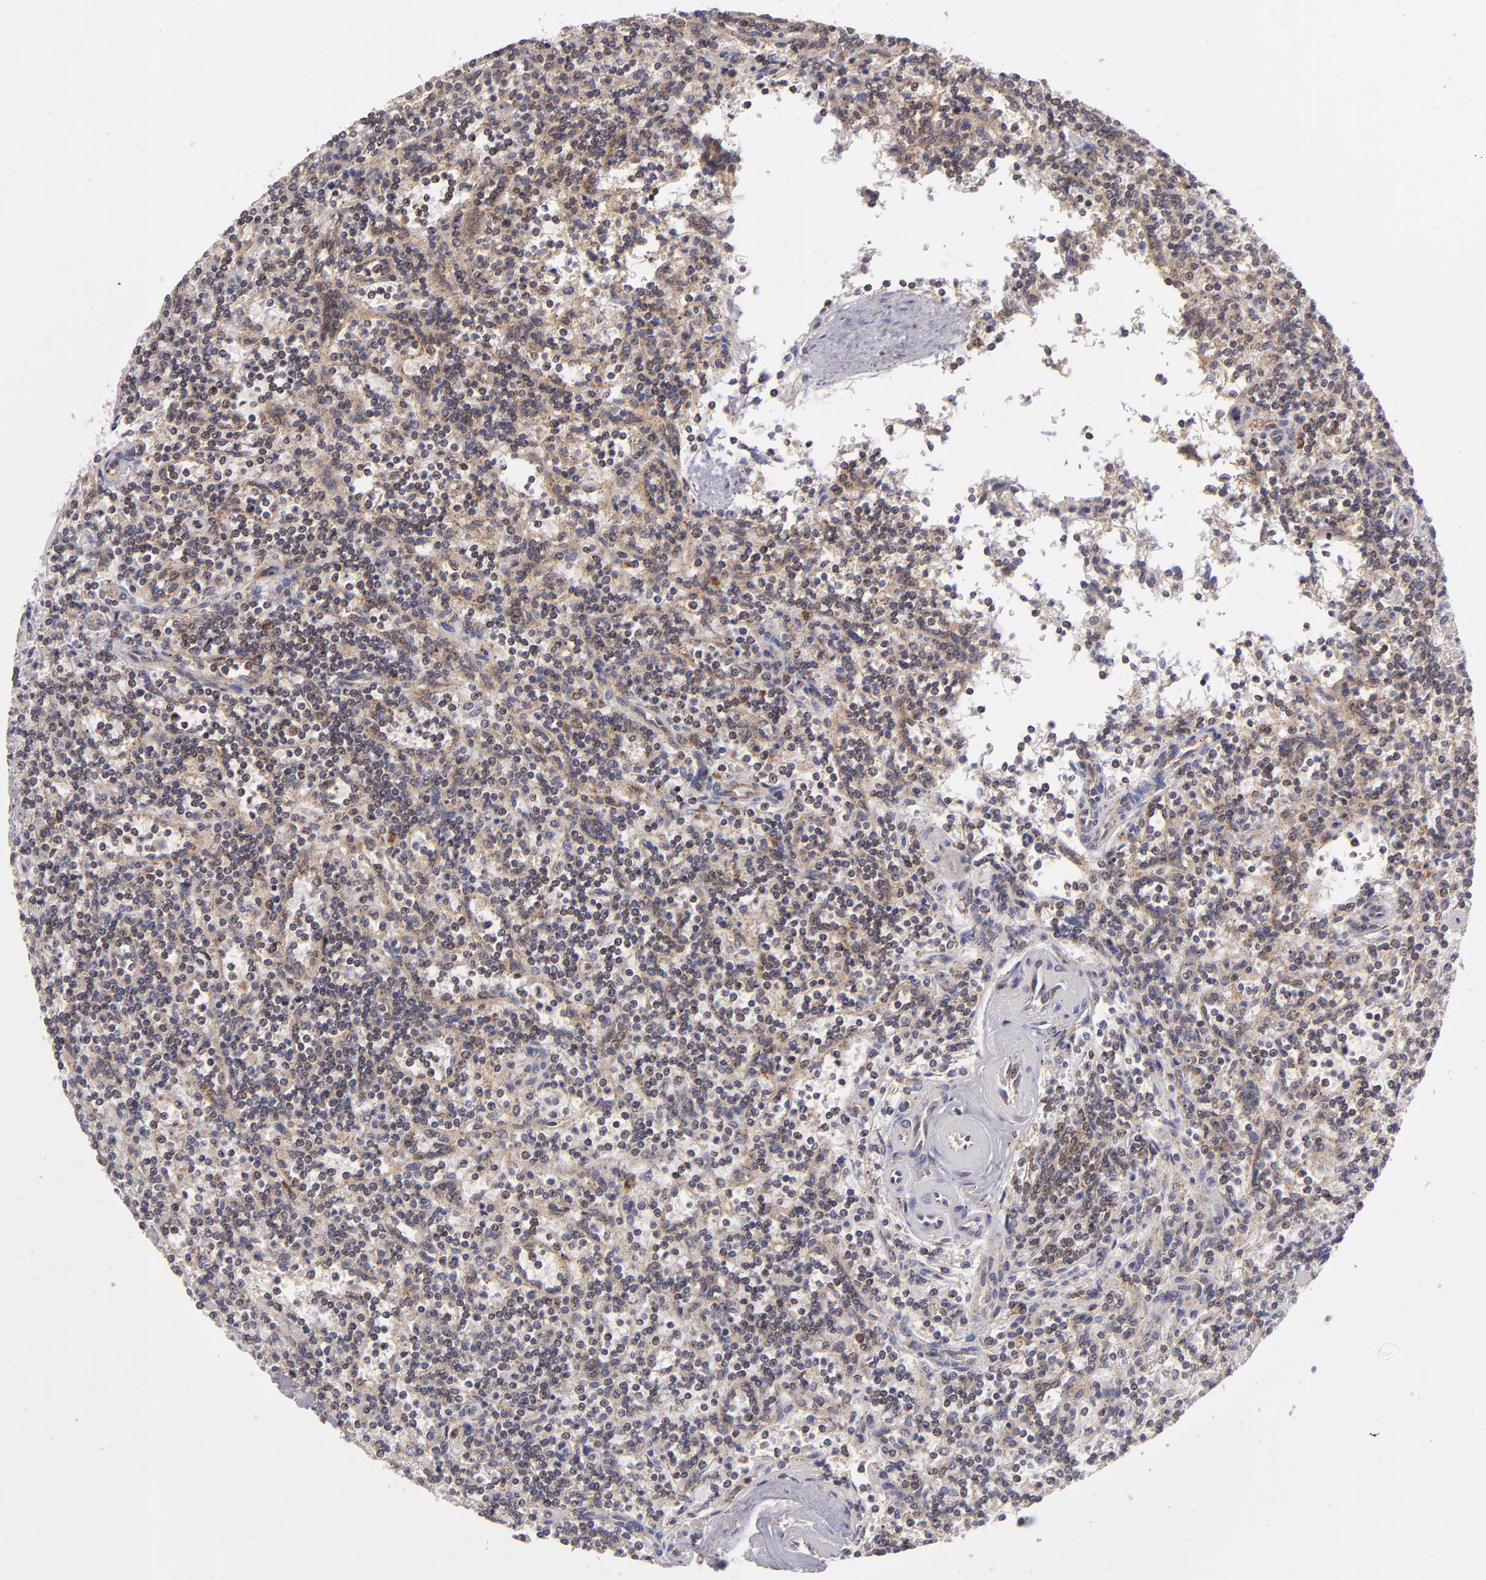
{"staining": {"intensity": "weak", "quantity": "<25%", "location": "cytoplasmic/membranous"}, "tissue": "lymphoma", "cell_type": "Tumor cells", "image_type": "cancer", "snomed": [{"axis": "morphology", "description": "Malignant lymphoma, non-Hodgkin's type, Low grade"}, {"axis": "topography", "description": "Spleen"}], "caption": "Immunohistochemistry of human lymphoma shows no expression in tumor cells.", "gene": "ZFYVE1", "patient": {"sex": "male", "age": 73}}